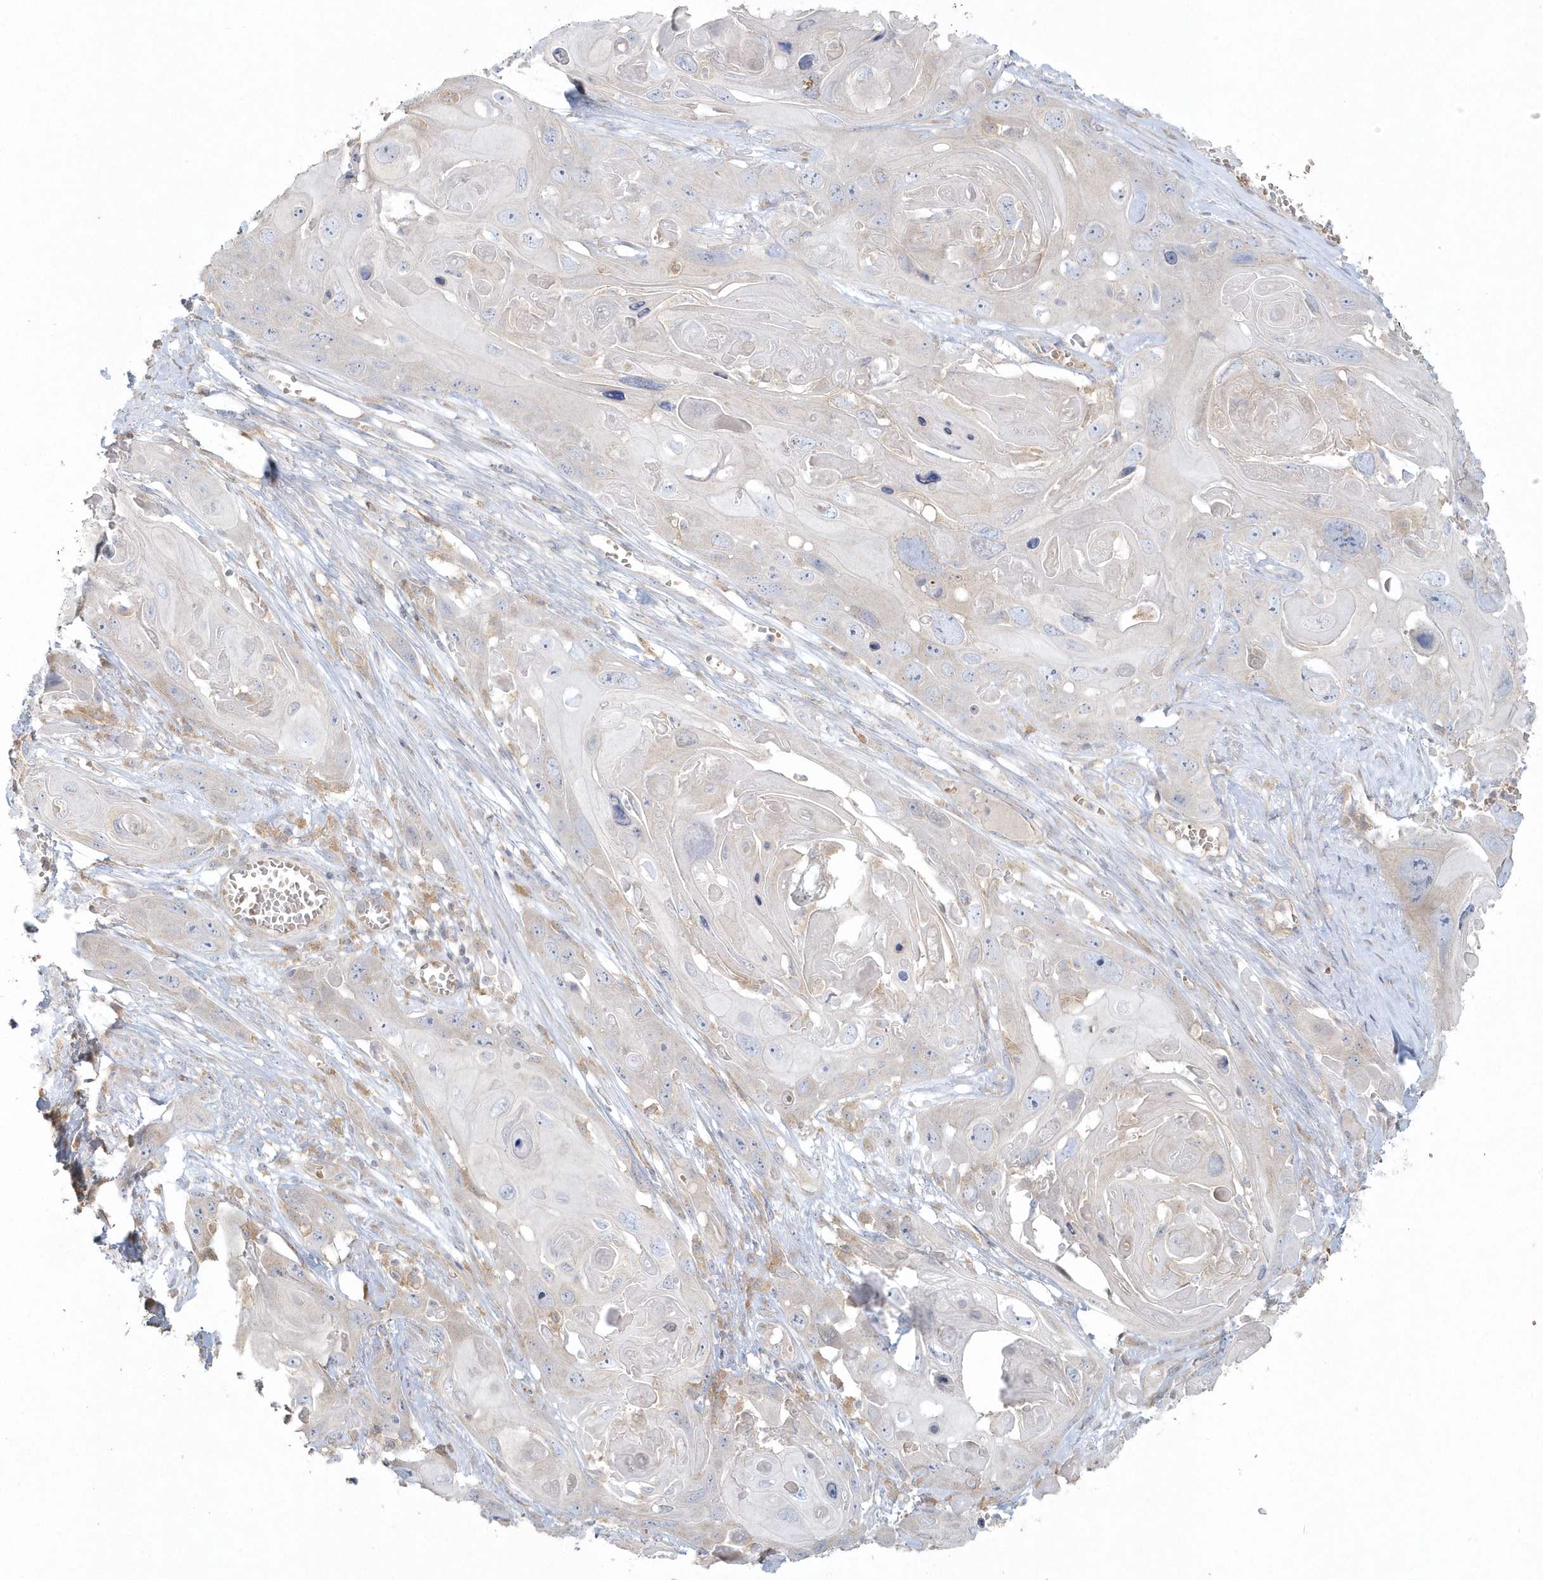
{"staining": {"intensity": "negative", "quantity": "none", "location": "none"}, "tissue": "skin cancer", "cell_type": "Tumor cells", "image_type": "cancer", "snomed": [{"axis": "morphology", "description": "Squamous cell carcinoma, NOS"}, {"axis": "topography", "description": "Skin"}], "caption": "There is no significant staining in tumor cells of skin cancer (squamous cell carcinoma).", "gene": "BLTP3A", "patient": {"sex": "male", "age": 55}}